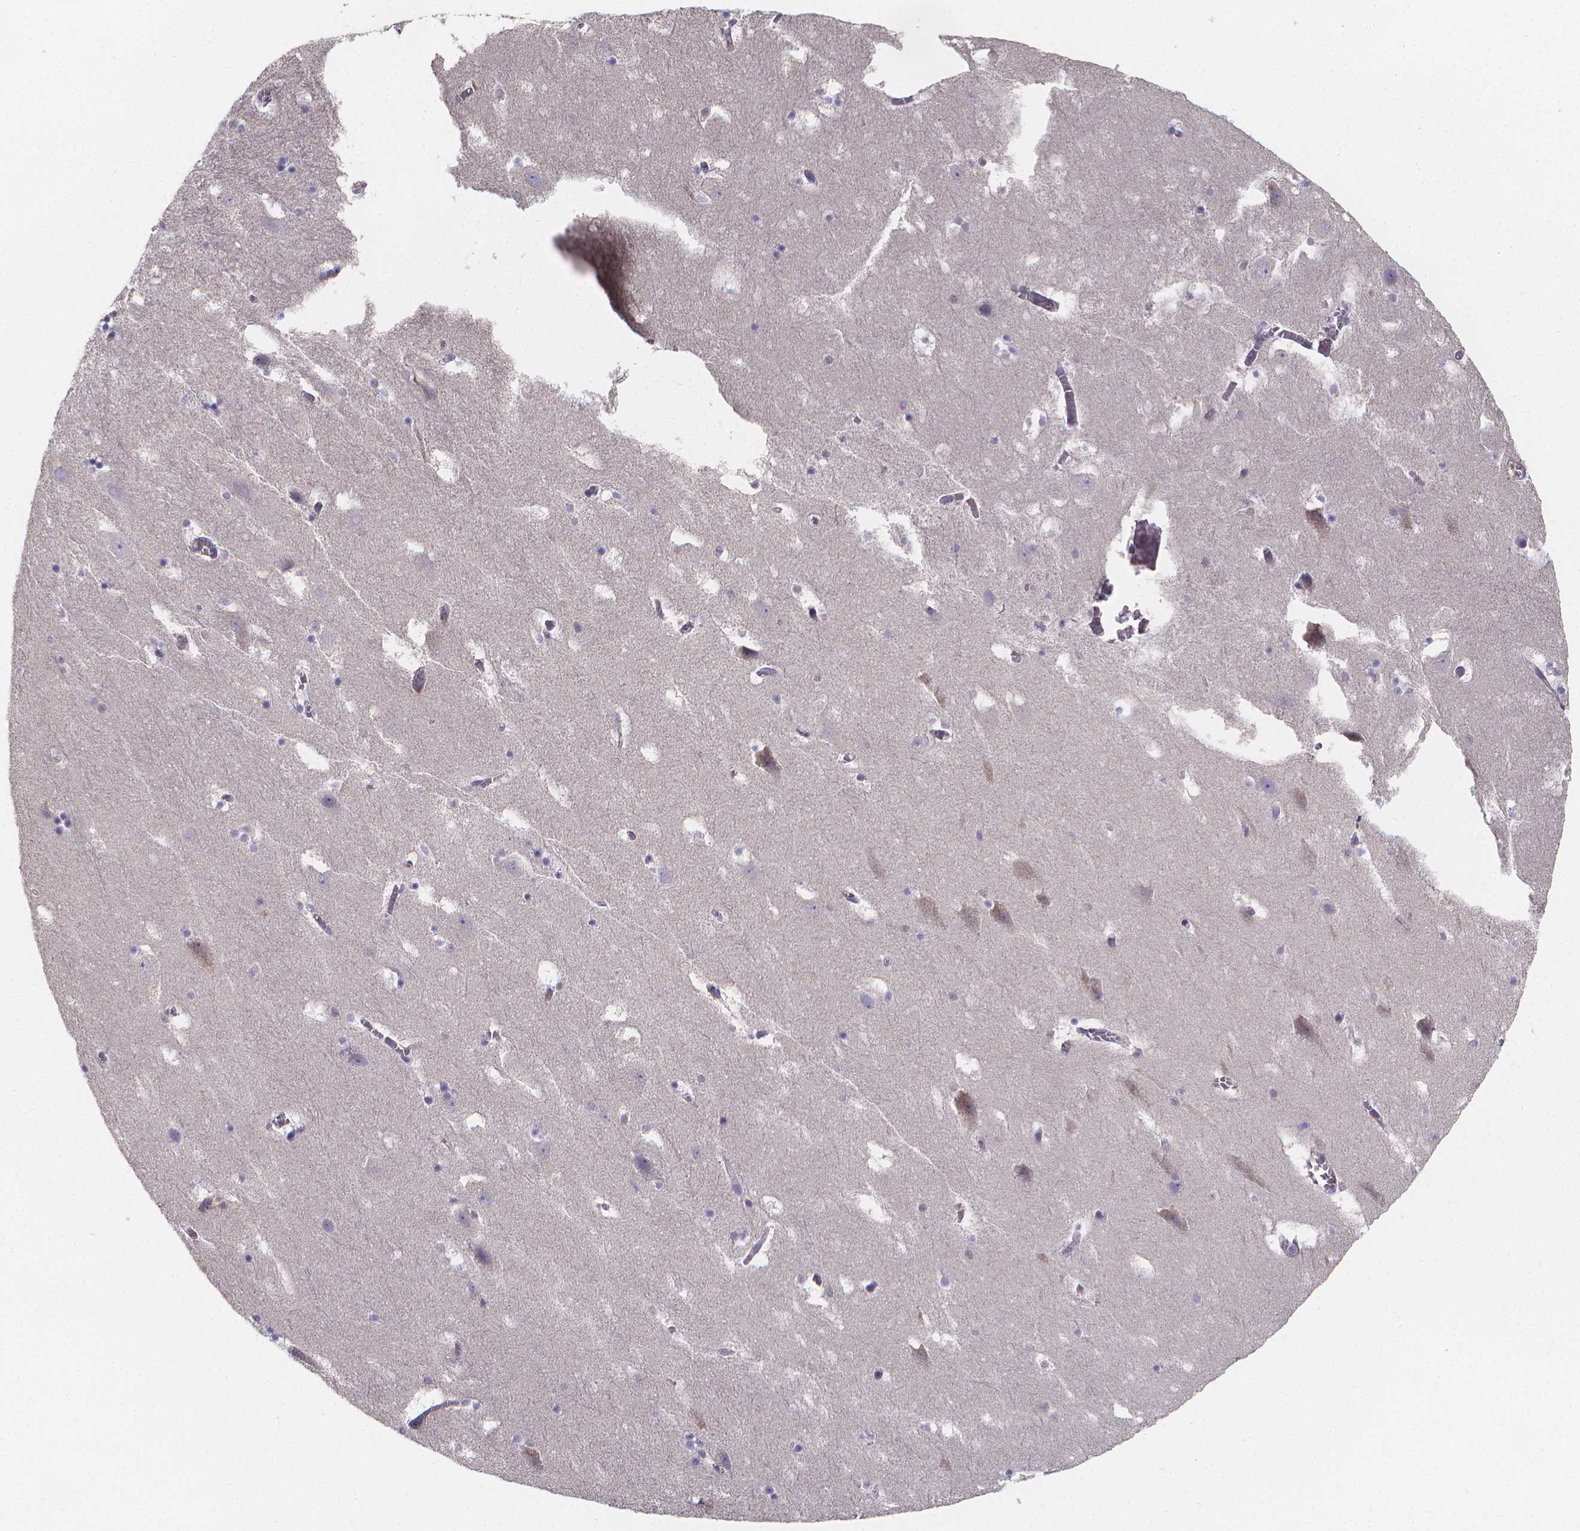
{"staining": {"intensity": "negative", "quantity": "none", "location": "none"}, "tissue": "hippocampus", "cell_type": "Glial cells", "image_type": "normal", "snomed": [{"axis": "morphology", "description": "Normal tissue, NOS"}, {"axis": "topography", "description": "Hippocampus"}], "caption": "Immunohistochemistry (IHC) histopathology image of normal hippocampus stained for a protein (brown), which demonstrates no expression in glial cells.", "gene": "PAH", "patient": {"sex": "male", "age": 45}}